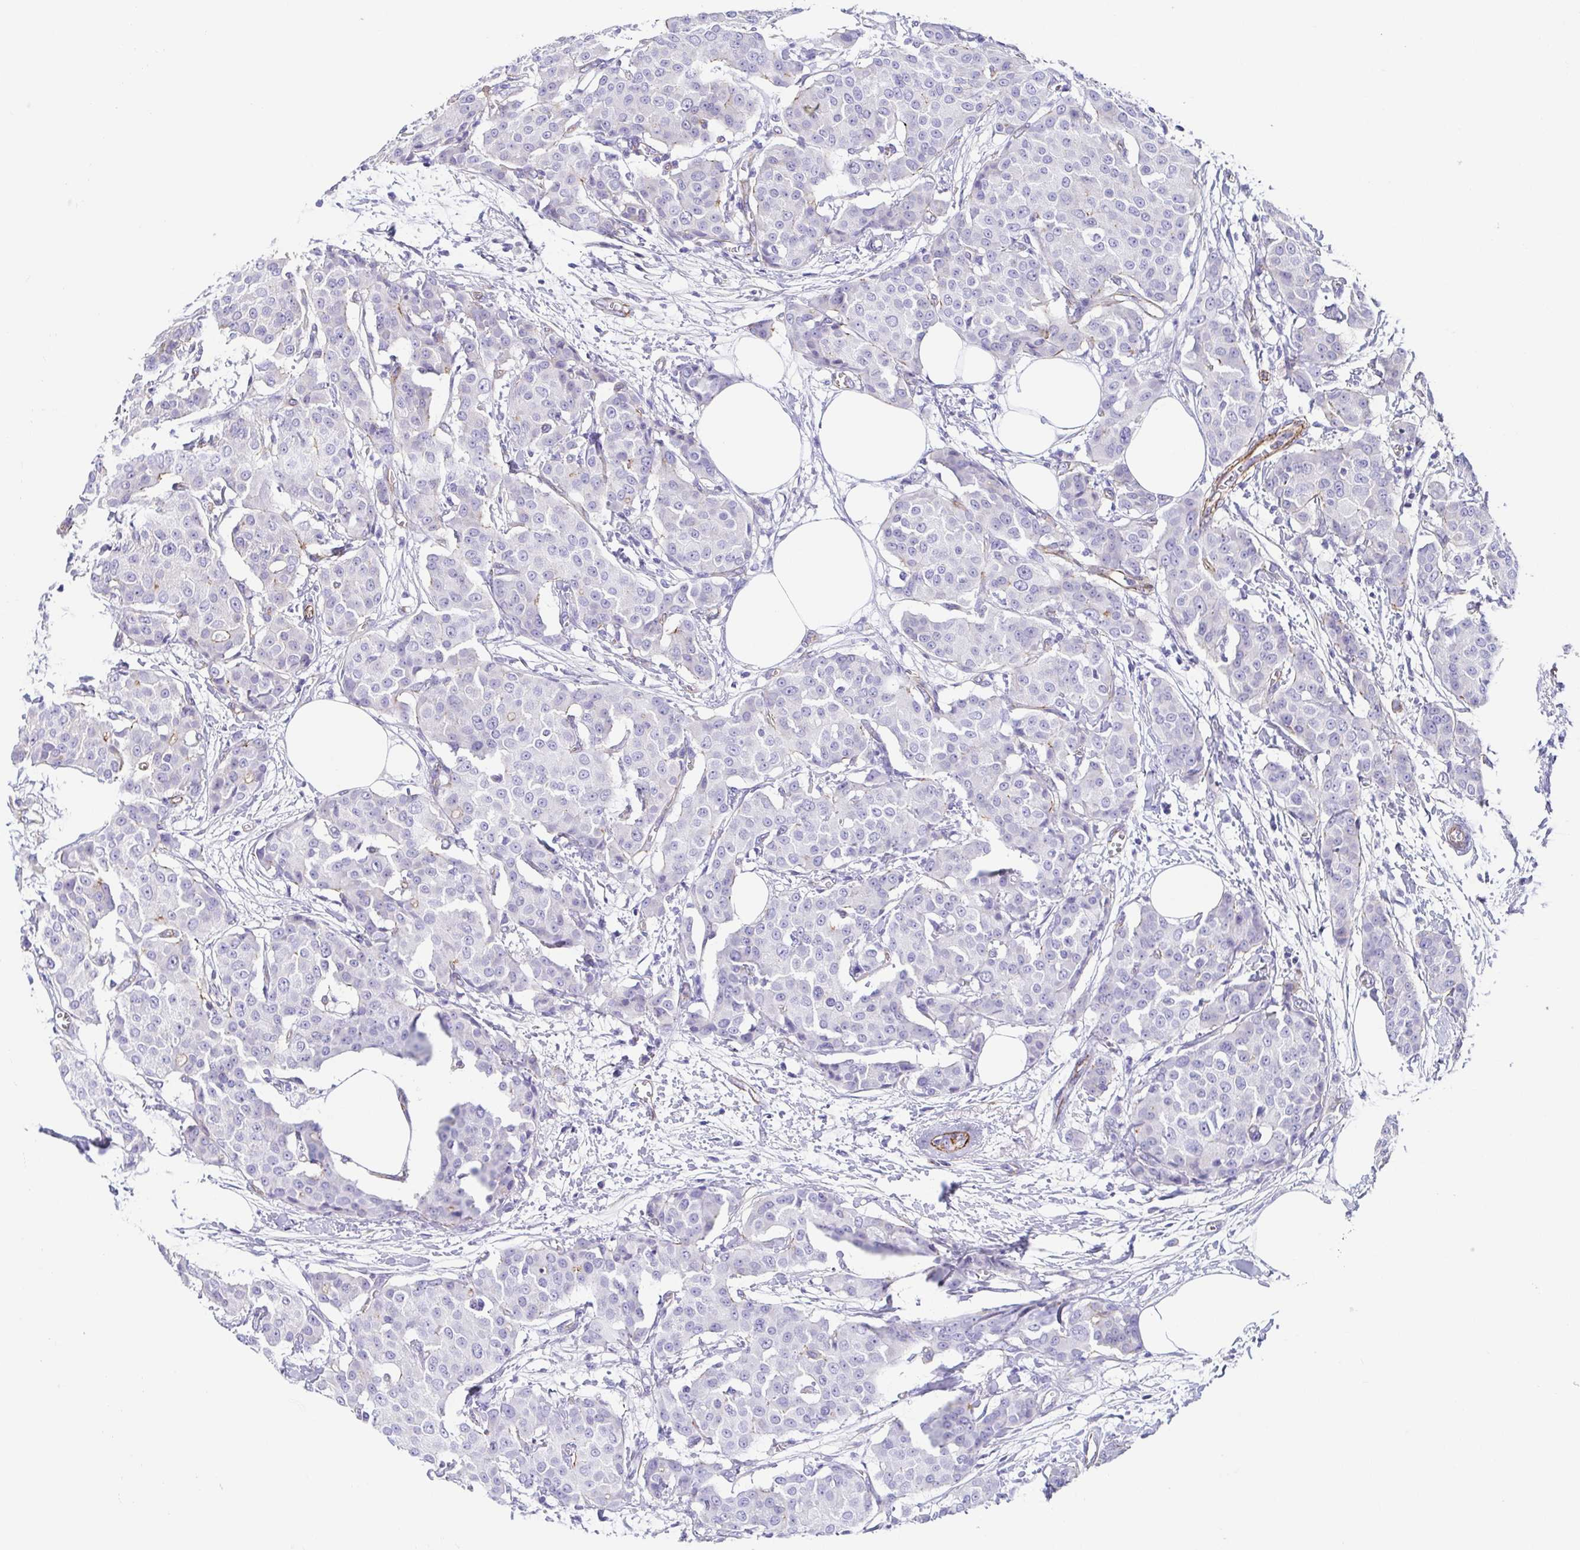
{"staining": {"intensity": "negative", "quantity": "none", "location": "none"}, "tissue": "breast cancer", "cell_type": "Tumor cells", "image_type": "cancer", "snomed": [{"axis": "morphology", "description": "Duct carcinoma"}, {"axis": "topography", "description": "Breast"}], "caption": "Breast infiltrating ductal carcinoma was stained to show a protein in brown. There is no significant expression in tumor cells. (Stains: DAB immunohistochemistry with hematoxylin counter stain, Microscopy: brightfield microscopy at high magnification).", "gene": "TRAM2", "patient": {"sex": "female", "age": 91}}